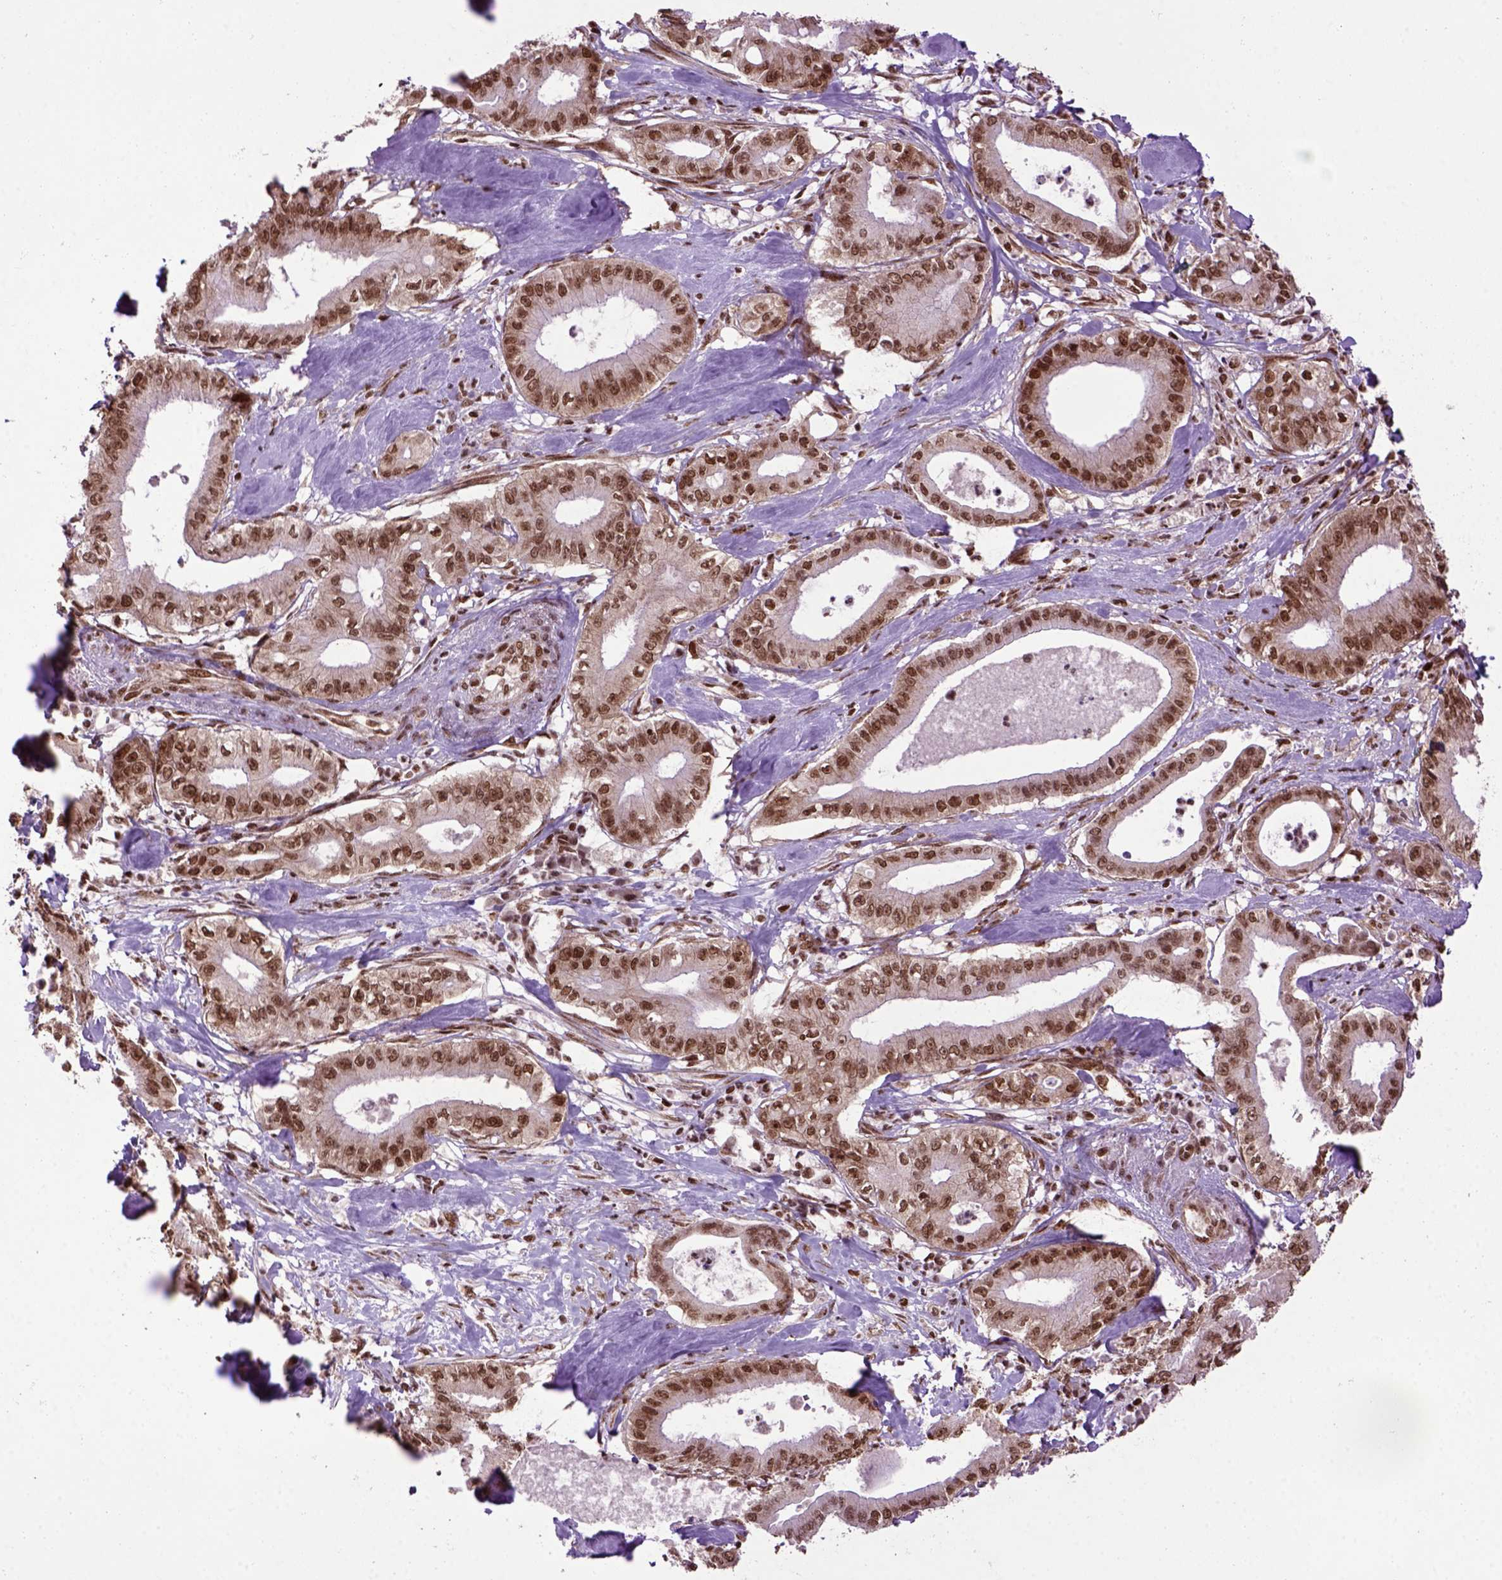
{"staining": {"intensity": "strong", "quantity": ">75%", "location": "nuclear"}, "tissue": "pancreatic cancer", "cell_type": "Tumor cells", "image_type": "cancer", "snomed": [{"axis": "morphology", "description": "Adenocarcinoma, NOS"}, {"axis": "topography", "description": "Pancreas"}], "caption": "This is a histology image of IHC staining of pancreatic cancer, which shows strong positivity in the nuclear of tumor cells.", "gene": "CELF1", "patient": {"sex": "male", "age": 71}}